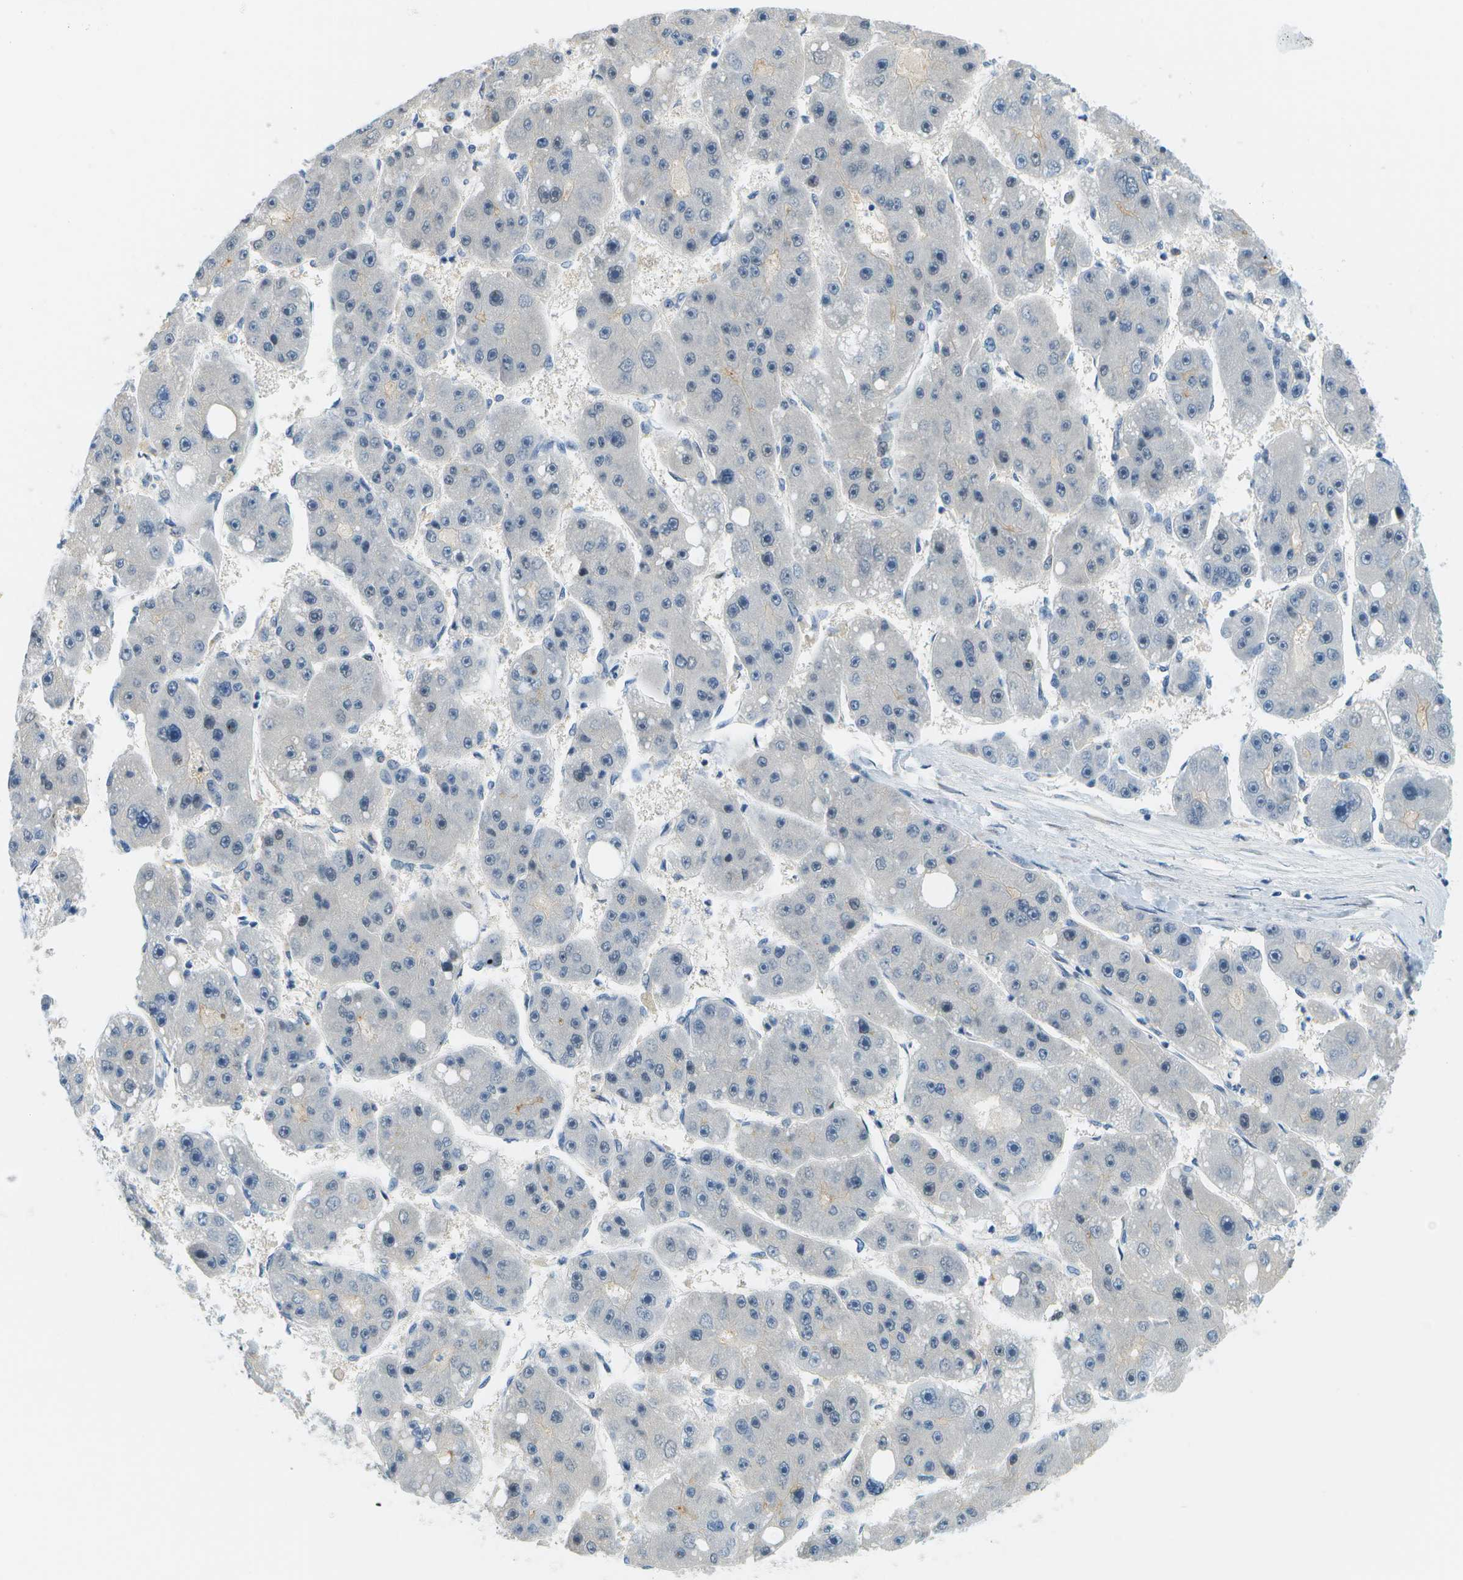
{"staining": {"intensity": "negative", "quantity": "none", "location": "none"}, "tissue": "liver cancer", "cell_type": "Tumor cells", "image_type": "cancer", "snomed": [{"axis": "morphology", "description": "Carcinoma, Hepatocellular, NOS"}, {"axis": "topography", "description": "Liver"}], "caption": "DAB (3,3'-diaminobenzidine) immunohistochemical staining of human liver cancer displays no significant expression in tumor cells.", "gene": "PTGIS", "patient": {"sex": "female", "age": 61}}